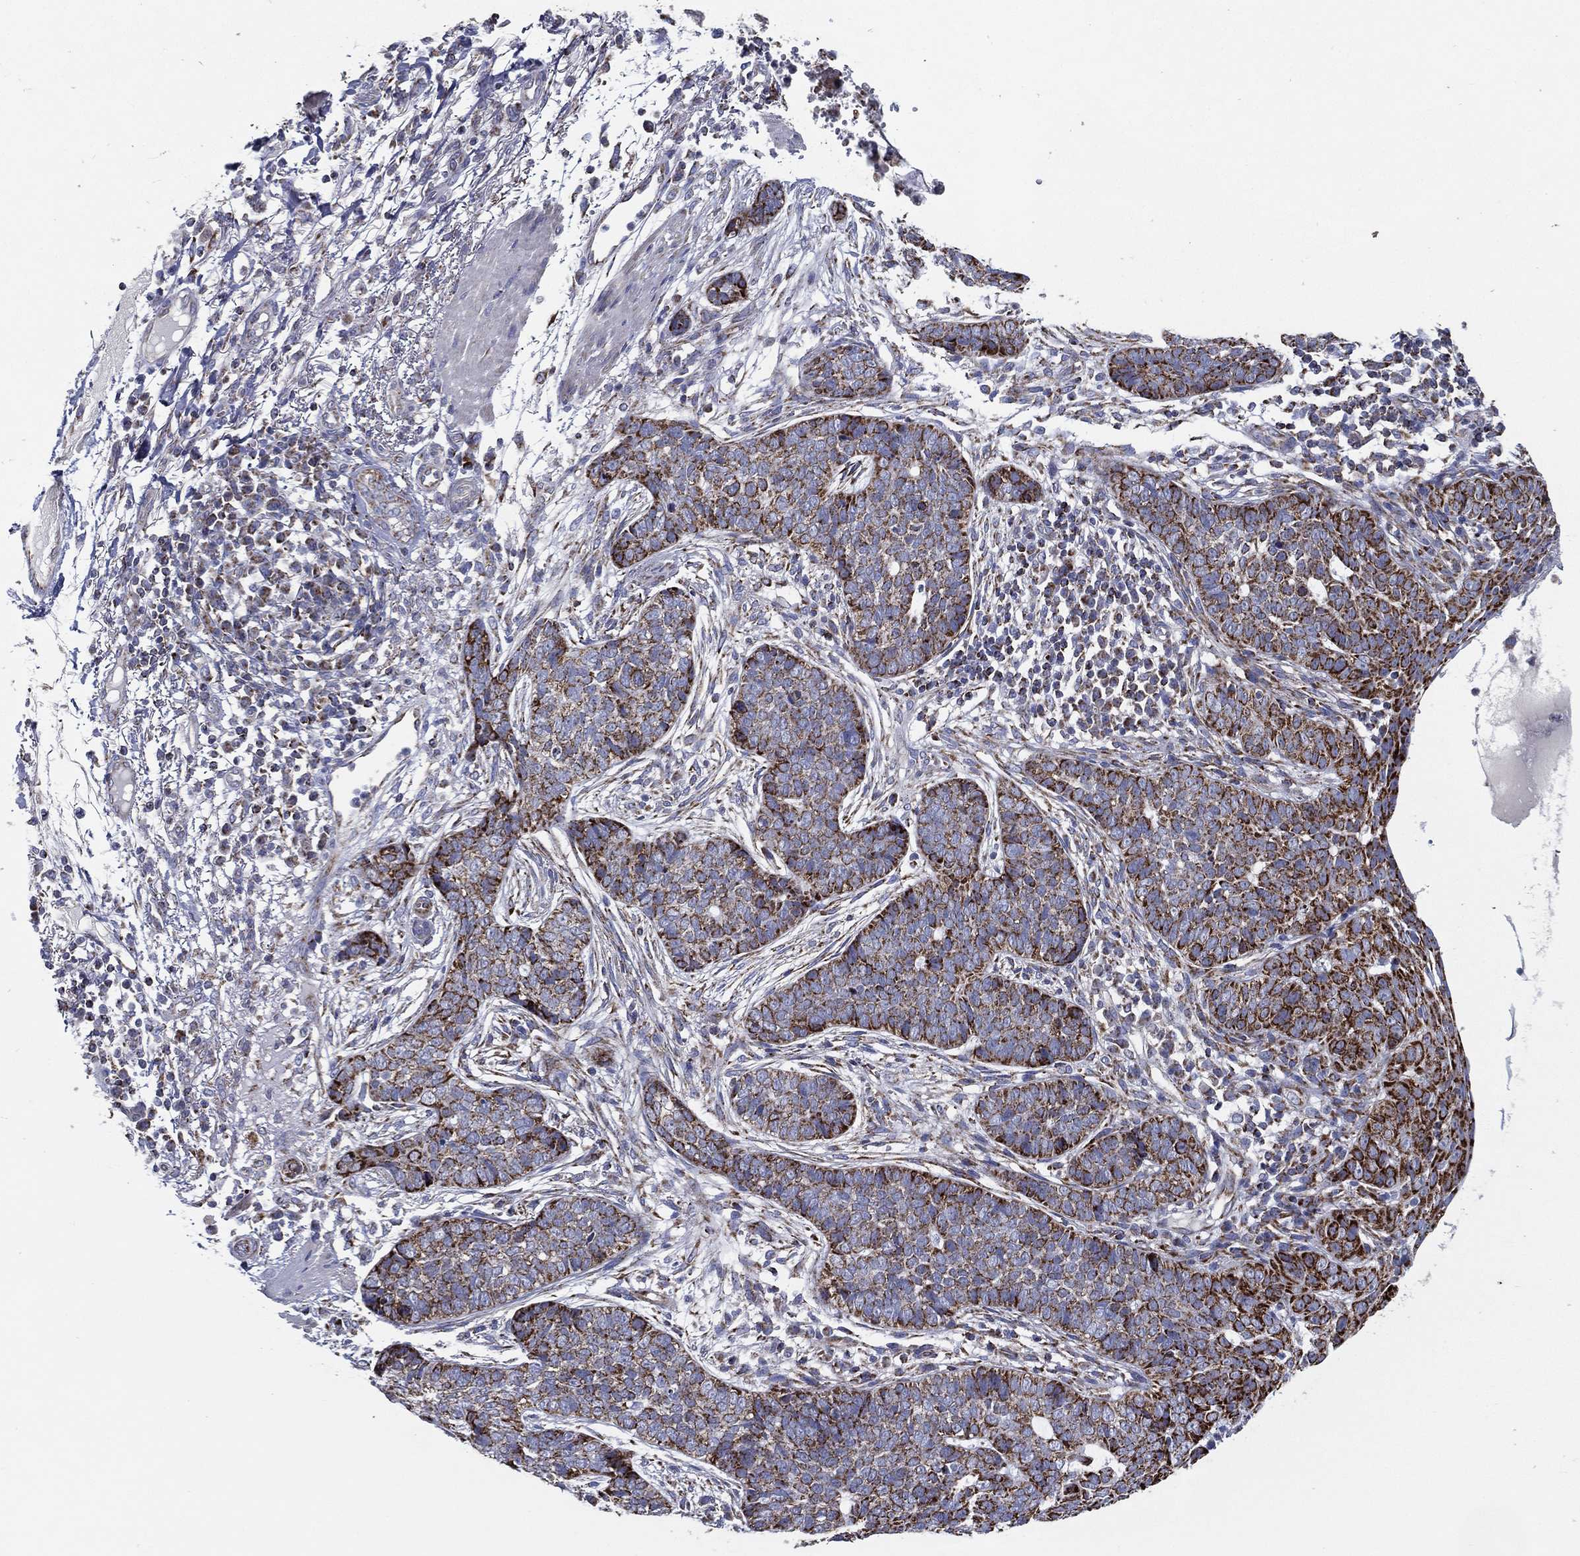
{"staining": {"intensity": "strong", "quantity": "25%-75%", "location": "cytoplasmic/membranous"}, "tissue": "skin cancer", "cell_type": "Tumor cells", "image_type": "cancer", "snomed": [{"axis": "morphology", "description": "Squamous cell carcinoma, NOS"}, {"axis": "topography", "description": "Skin"}], "caption": "Skin cancer was stained to show a protein in brown. There is high levels of strong cytoplasmic/membranous expression in approximately 25%-75% of tumor cells.", "gene": "SFXN1", "patient": {"sex": "male", "age": 88}}